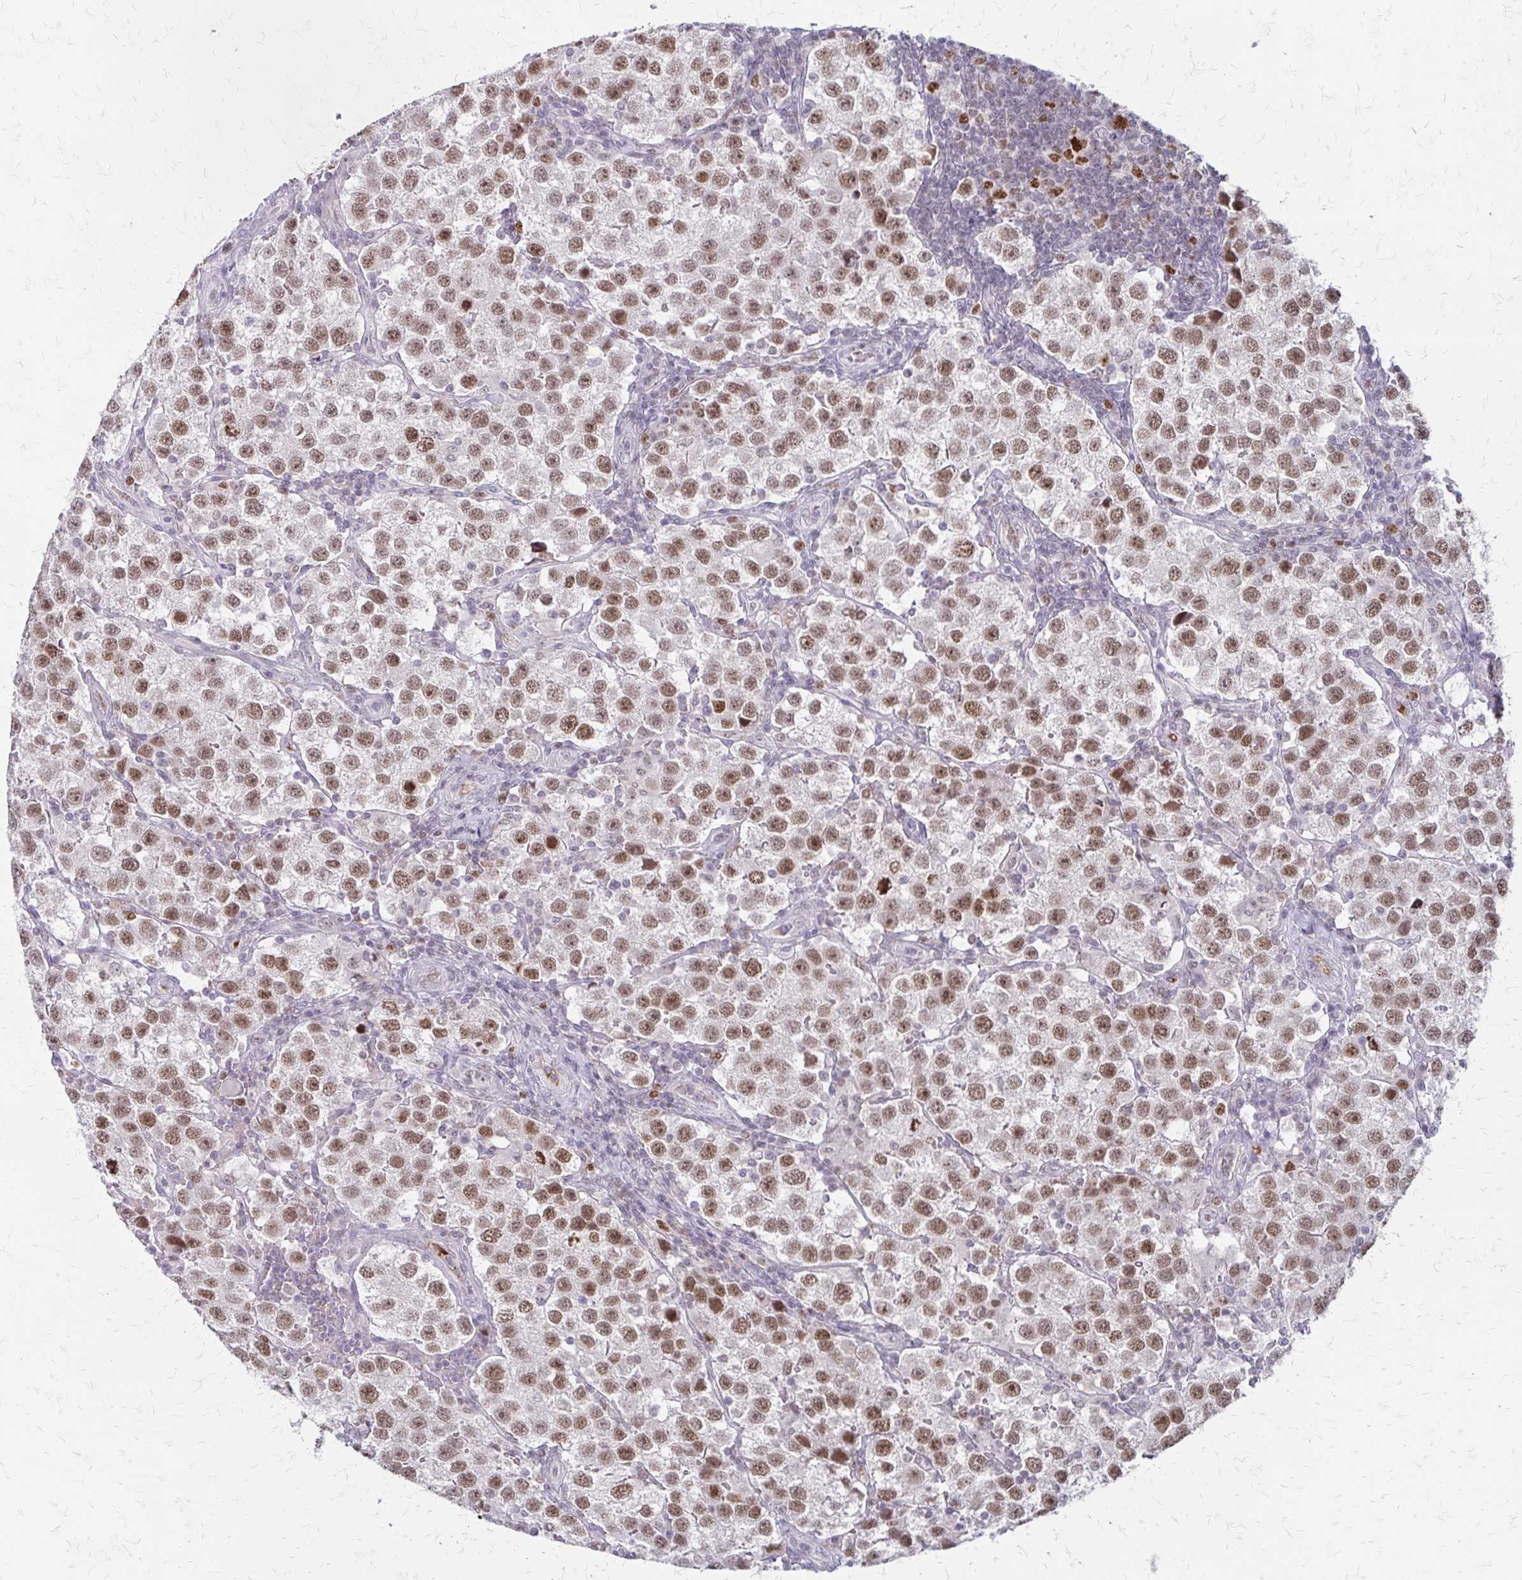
{"staining": {"intensity": "moderate", "quantity": ">75%", "location": "nuclear"}, "tissue": "testis cancer", "cell_type": "Tumor cells", "image_type": "cancer", "snomed": [{"axis": "morphology", "description": "Seminoma, NOS"}, {"axis": "topography", "description": "Testis"}], "caption": "Tumor cells exhibit moderate nuclear staining in about >75% of cells in seminoma (testis).", "gene": "EED", "patient": {"sex": "male", "age": 37}}